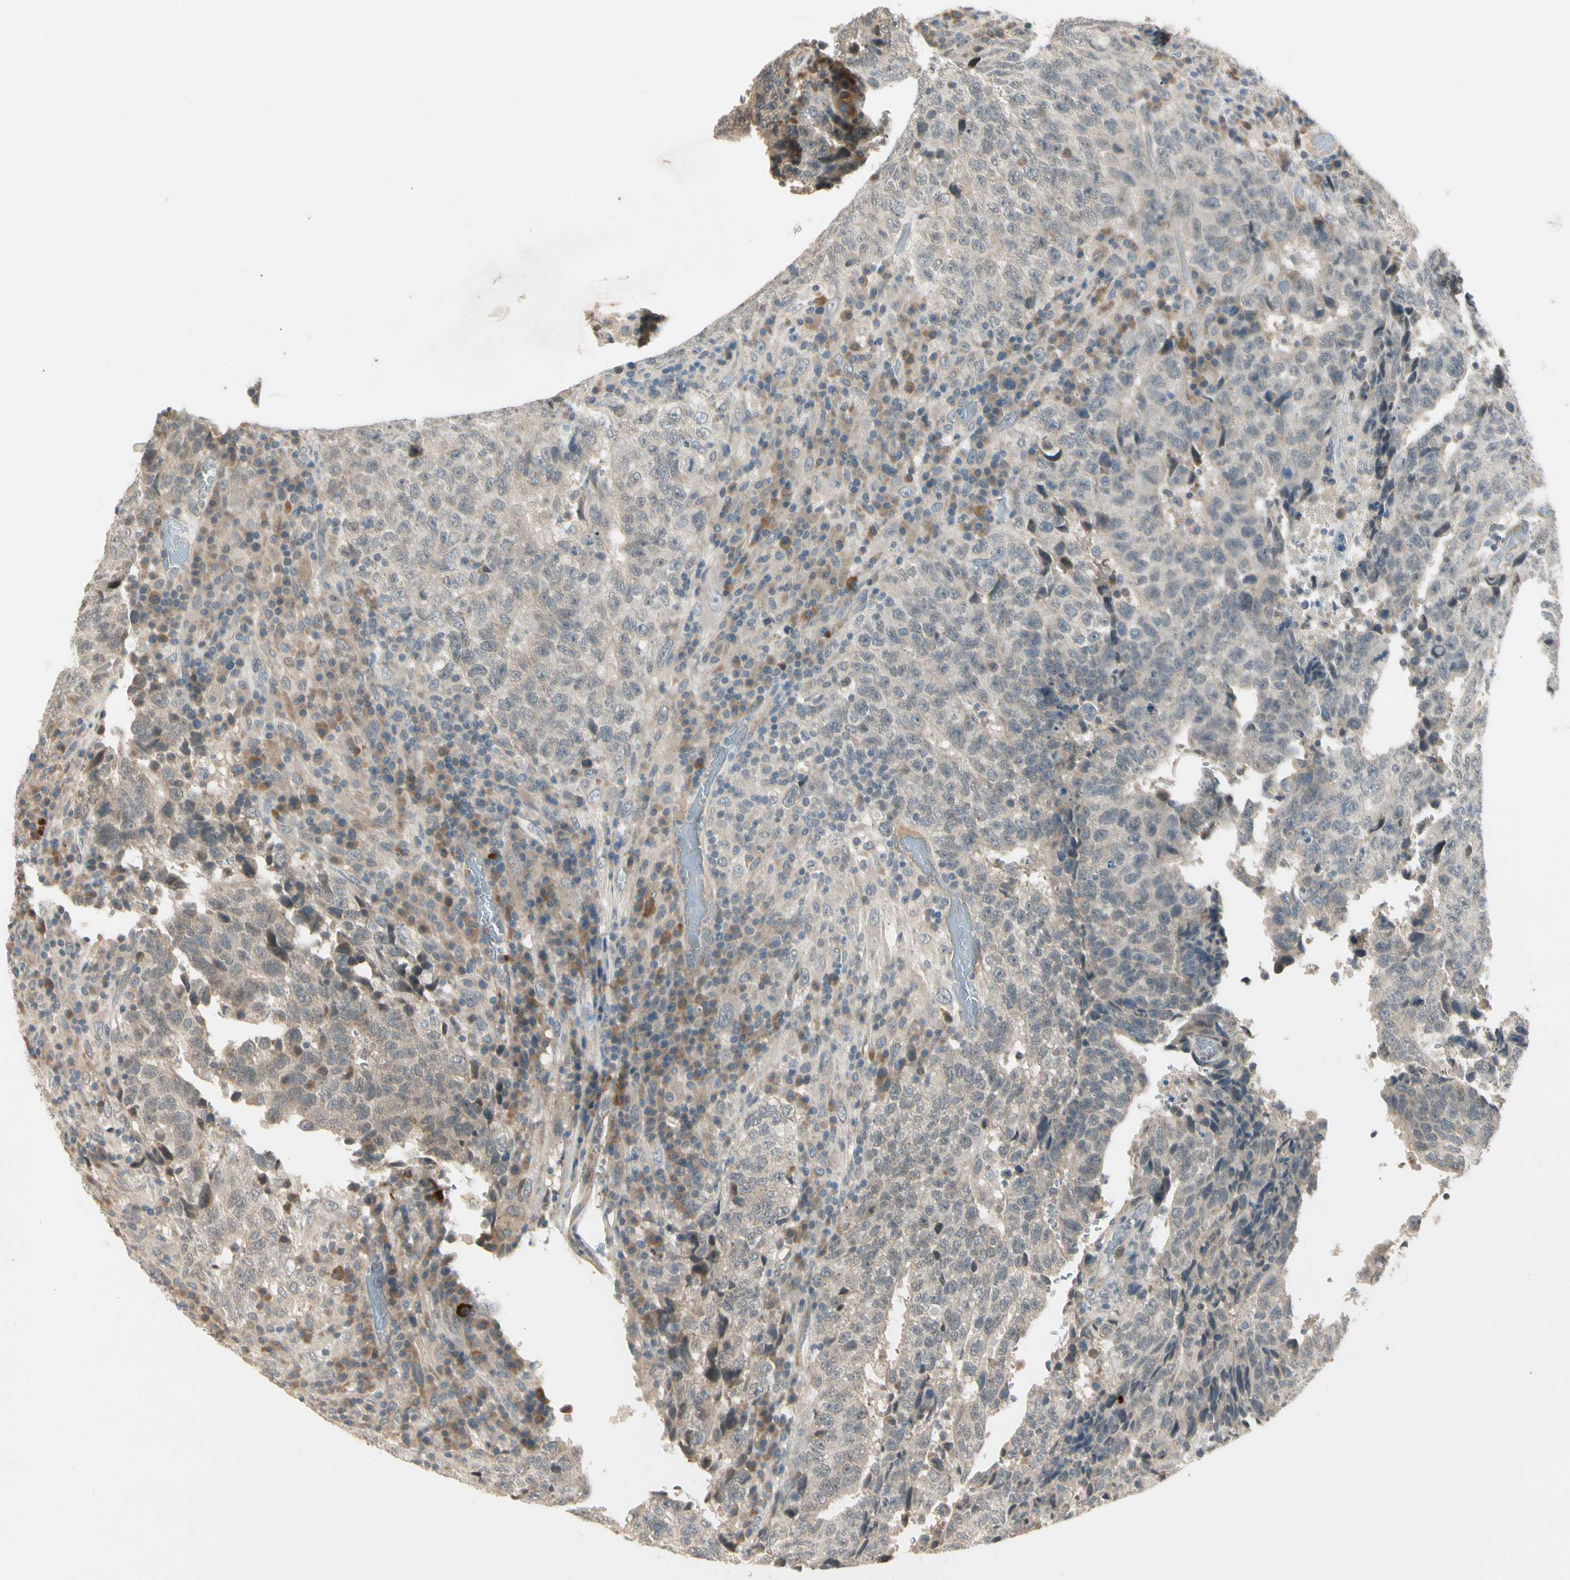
{"staining": {"intensity": "weak", "quantity": "25%-75%", "location": "cytoplasmic/membranous"}, "tissue": "testis cancer", "cell_type": "Tumor cells", "image_type": "cancer", "snomed": [{"axis": "morphology", "description": "Necrosis, NOS"}, {"axis": "morphology", "description": "Carcinoma, Embryonal, NOS"}, {"axis": "topography", "description": "Testis"}], "caption": "Embryonal carcinoma (testis) stained with DAB (3,3'-diaminobenzidine) immunohistochemistry (IHC) displays low levels of weak cytoplasmic/membranous staining in approximately 25%-75% of tumor cells.", "gene": "PCDHB15", "patient": {"sex": "male", "age": 19}}